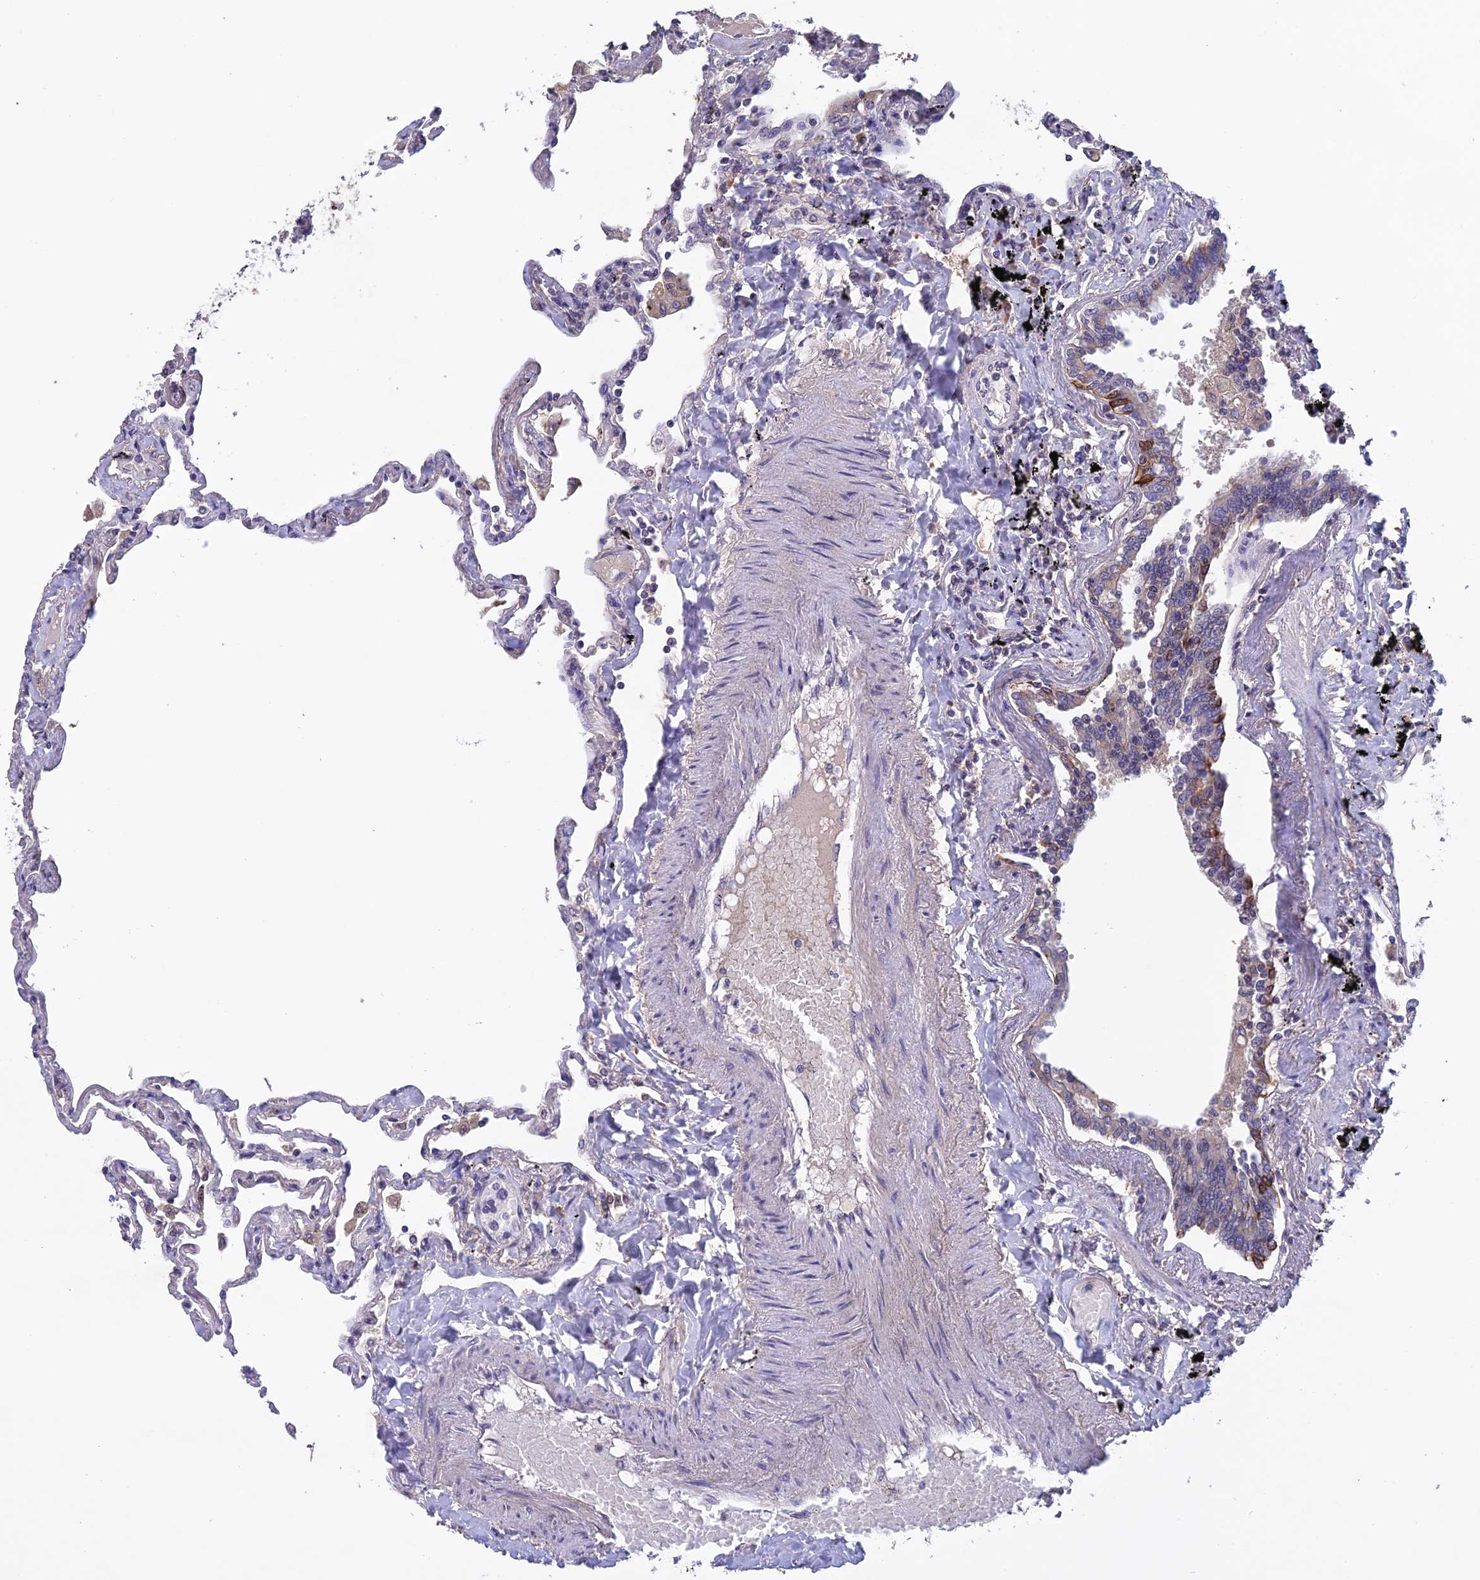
{"staining": {"intensity": "negative", "quantity": "none", "location": "none"}, "tissue": "lung", "cell_type": "Alveolar cells", "image_type": "normal", "snomed": [{"axis": "morphology", "description": "Normal tissue, NOS"}, {"axis": "topography", "description": "Lung"}], "caption": "This is a photomicrograph of immunohistochemistry staining of unremarkable lung, which shows no positivity in alveolar cells.", "gene": "SLC39A13", "patient": {"sex": "female", "age": 67}}